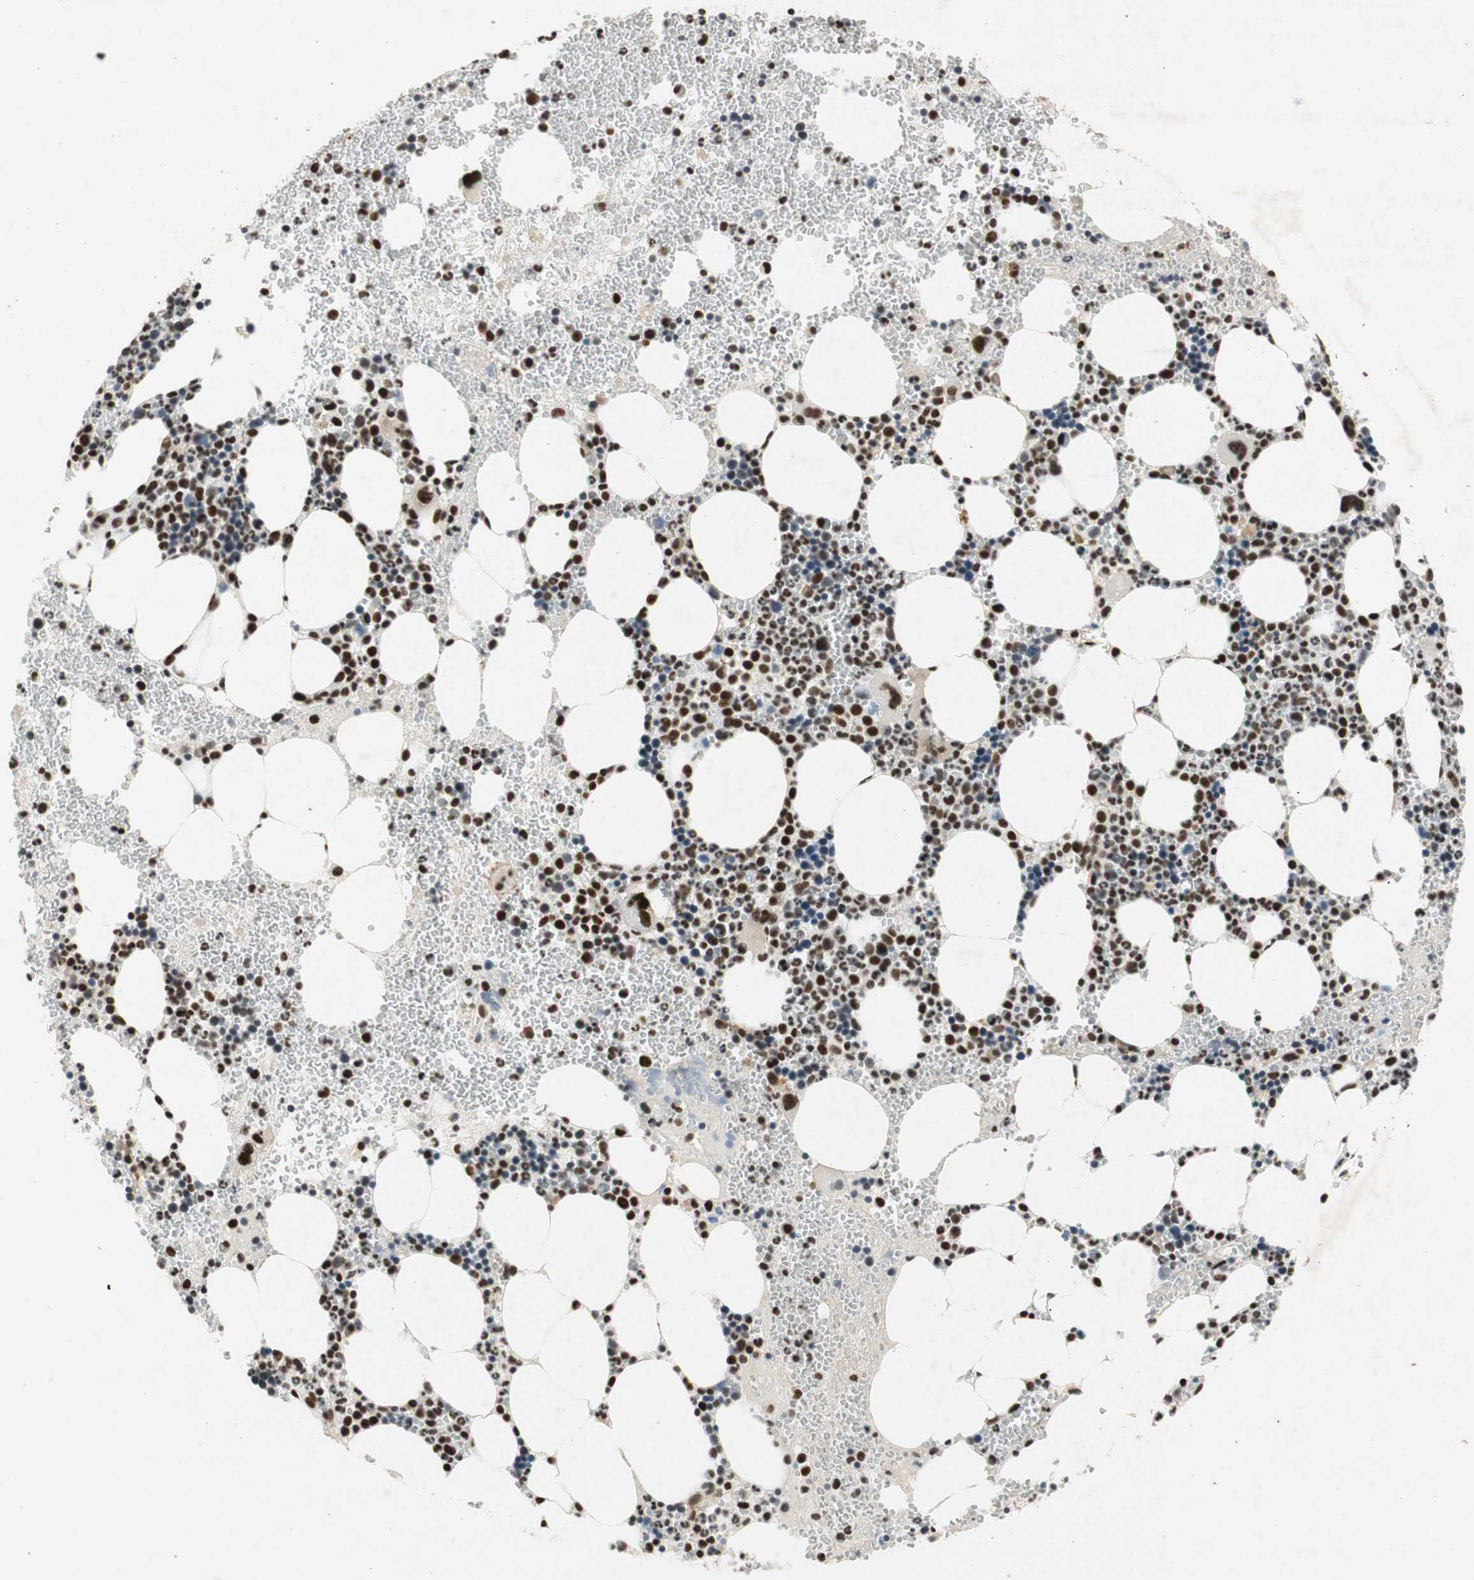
{"staining": {"intensity": "strong", "quantity": "25%-75%", "location": "nuclear"}, "tissue": "bone marrow", "cell_type": "Hematopoietic cells", "image_type": "normal", "snomed": [{"axis": "morphology", "description": "Normal tissue, NOS"}, {"axis": "morphology", "description": "Inflammation, NOS"}, {"axis": "topography", "description": "Bone marrow"}], "caption": "A brown stain shows strong nuclear expression of a protein in hematopoietic cells of benign human bone marrow.", "gene": "NCBP3", "patient": {"sex": "female", "age": 76}}